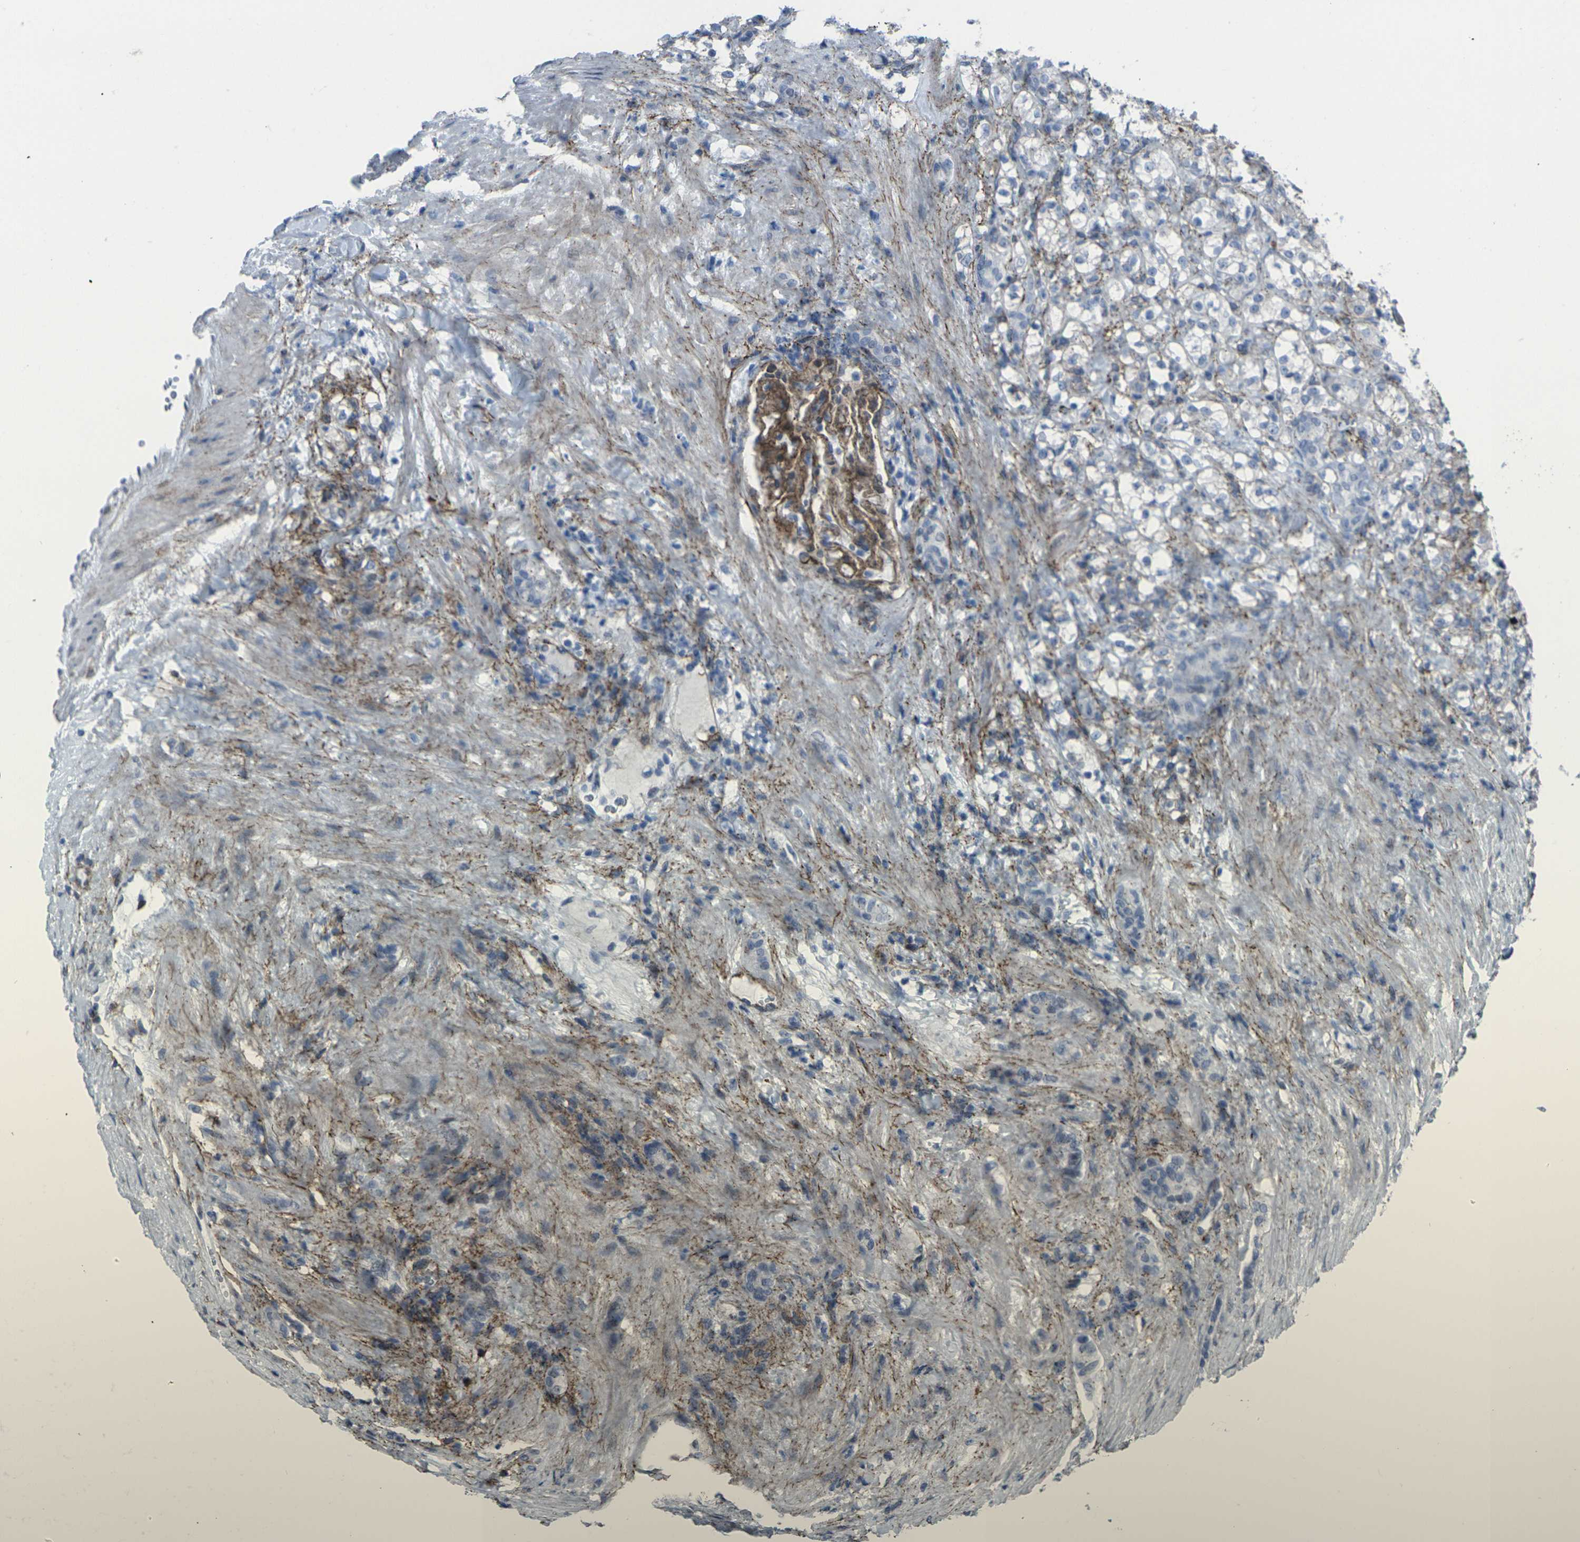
{"staining": {"intensity": "weak", "quantity": "25%-75%", "location": "cytoplasmic/membranous"}, "tissue": "renal cancer", "cell_type": "Tumor cells", "image_type": "cancer", "snomed": [{"axis": "morphology", "description": "Adenocarcinoma, NOS"}, {"axis": "topography", "description": "Kidney"}], "caption": "Protein expression analysis of renal cancer exhibits weak cytoplasmic/membranous staining in approximately 25%-75% of tumor cells.", "gene": "CDH11", "patient": {"sex": "male", "age": 61}}